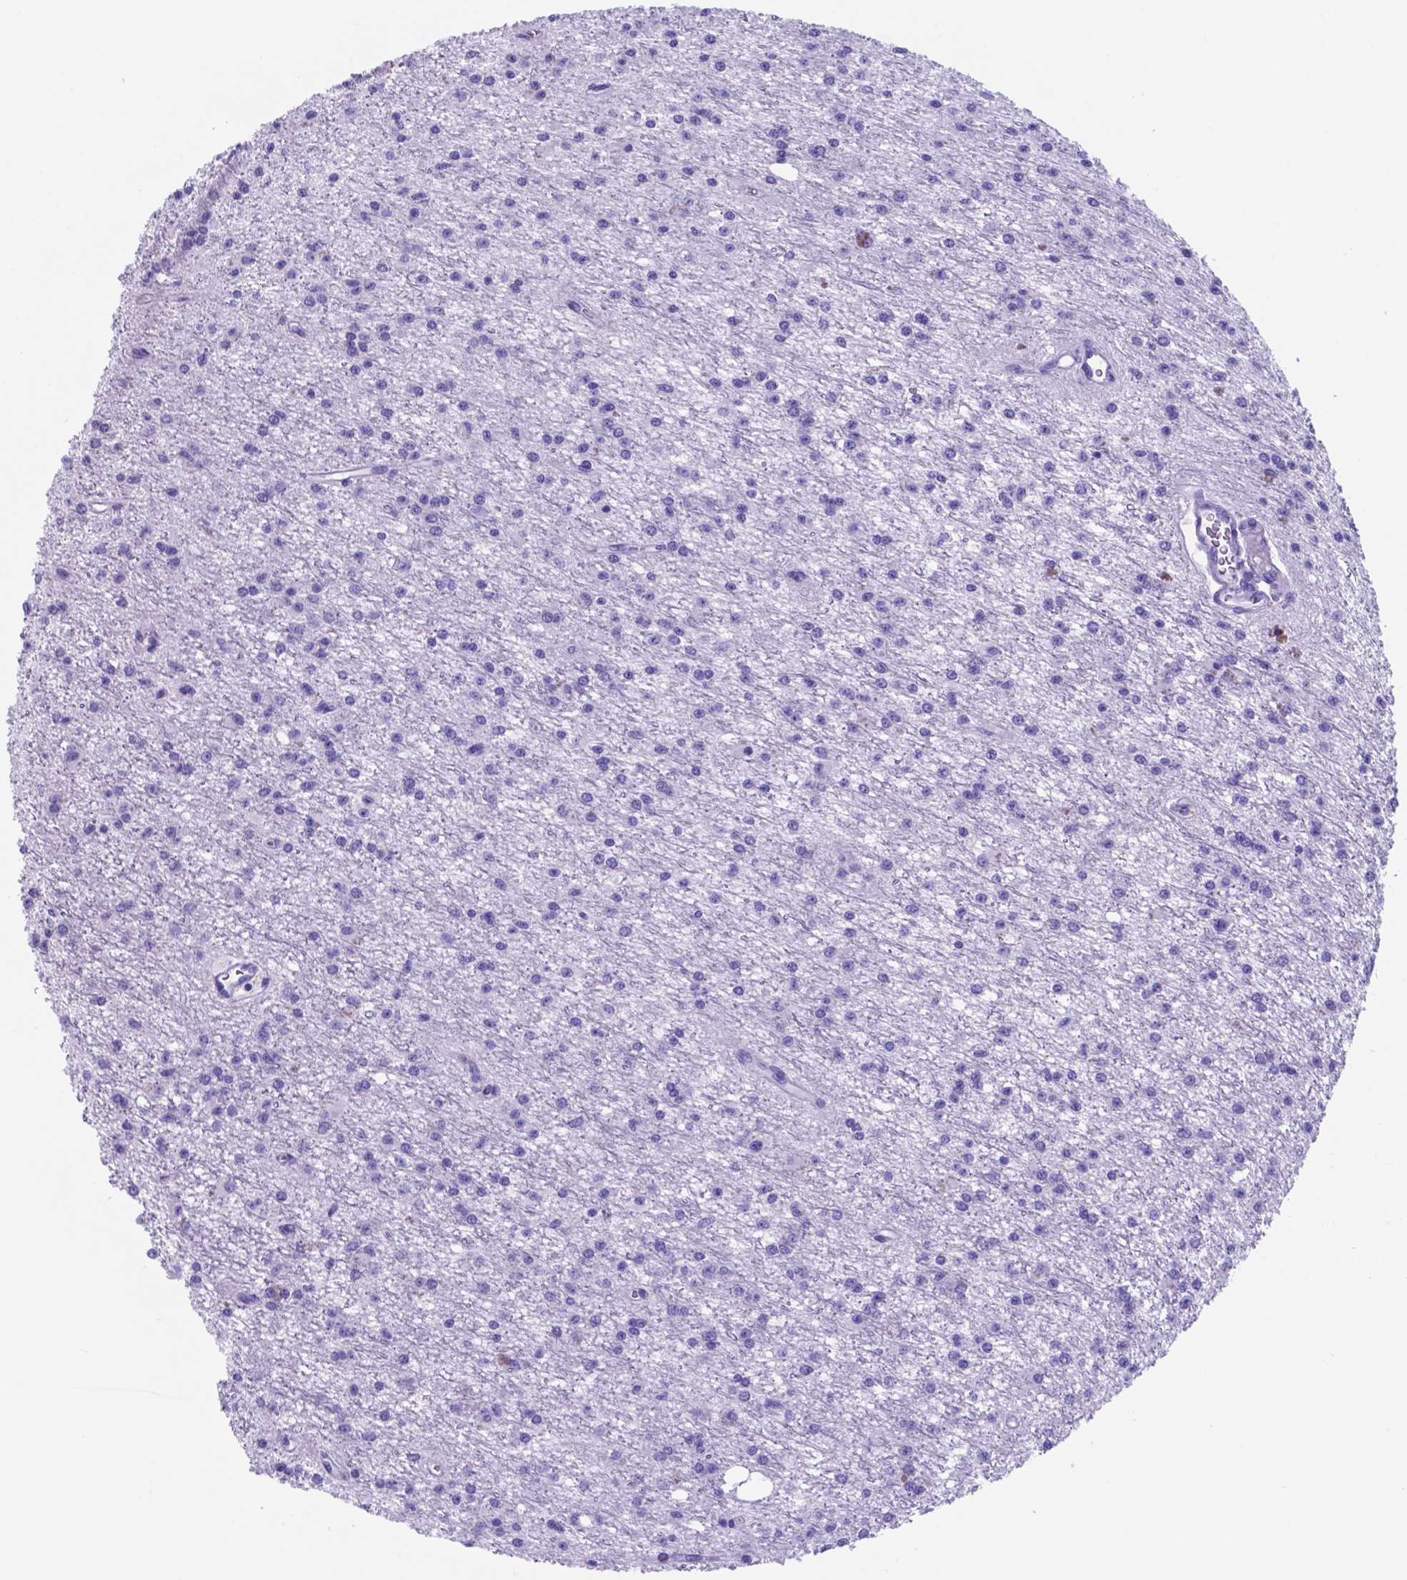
{"staining": {"intensity": "negative", "quantity": "none", "location": "none"}, "tissue": "glioma", "cell_type": "Tumor cells", "image_type": "cancer", "snomed": [{"axis": "morphology", "description": "Glioma, malignant, Low grade"}, {"axis": "topography", "description": "Brain"}], "caption": "Tumor cells are negative for brown protein staining in glioma.", "gene": "DNAAF8", "patient": {"sex": "female", "age": 45}}